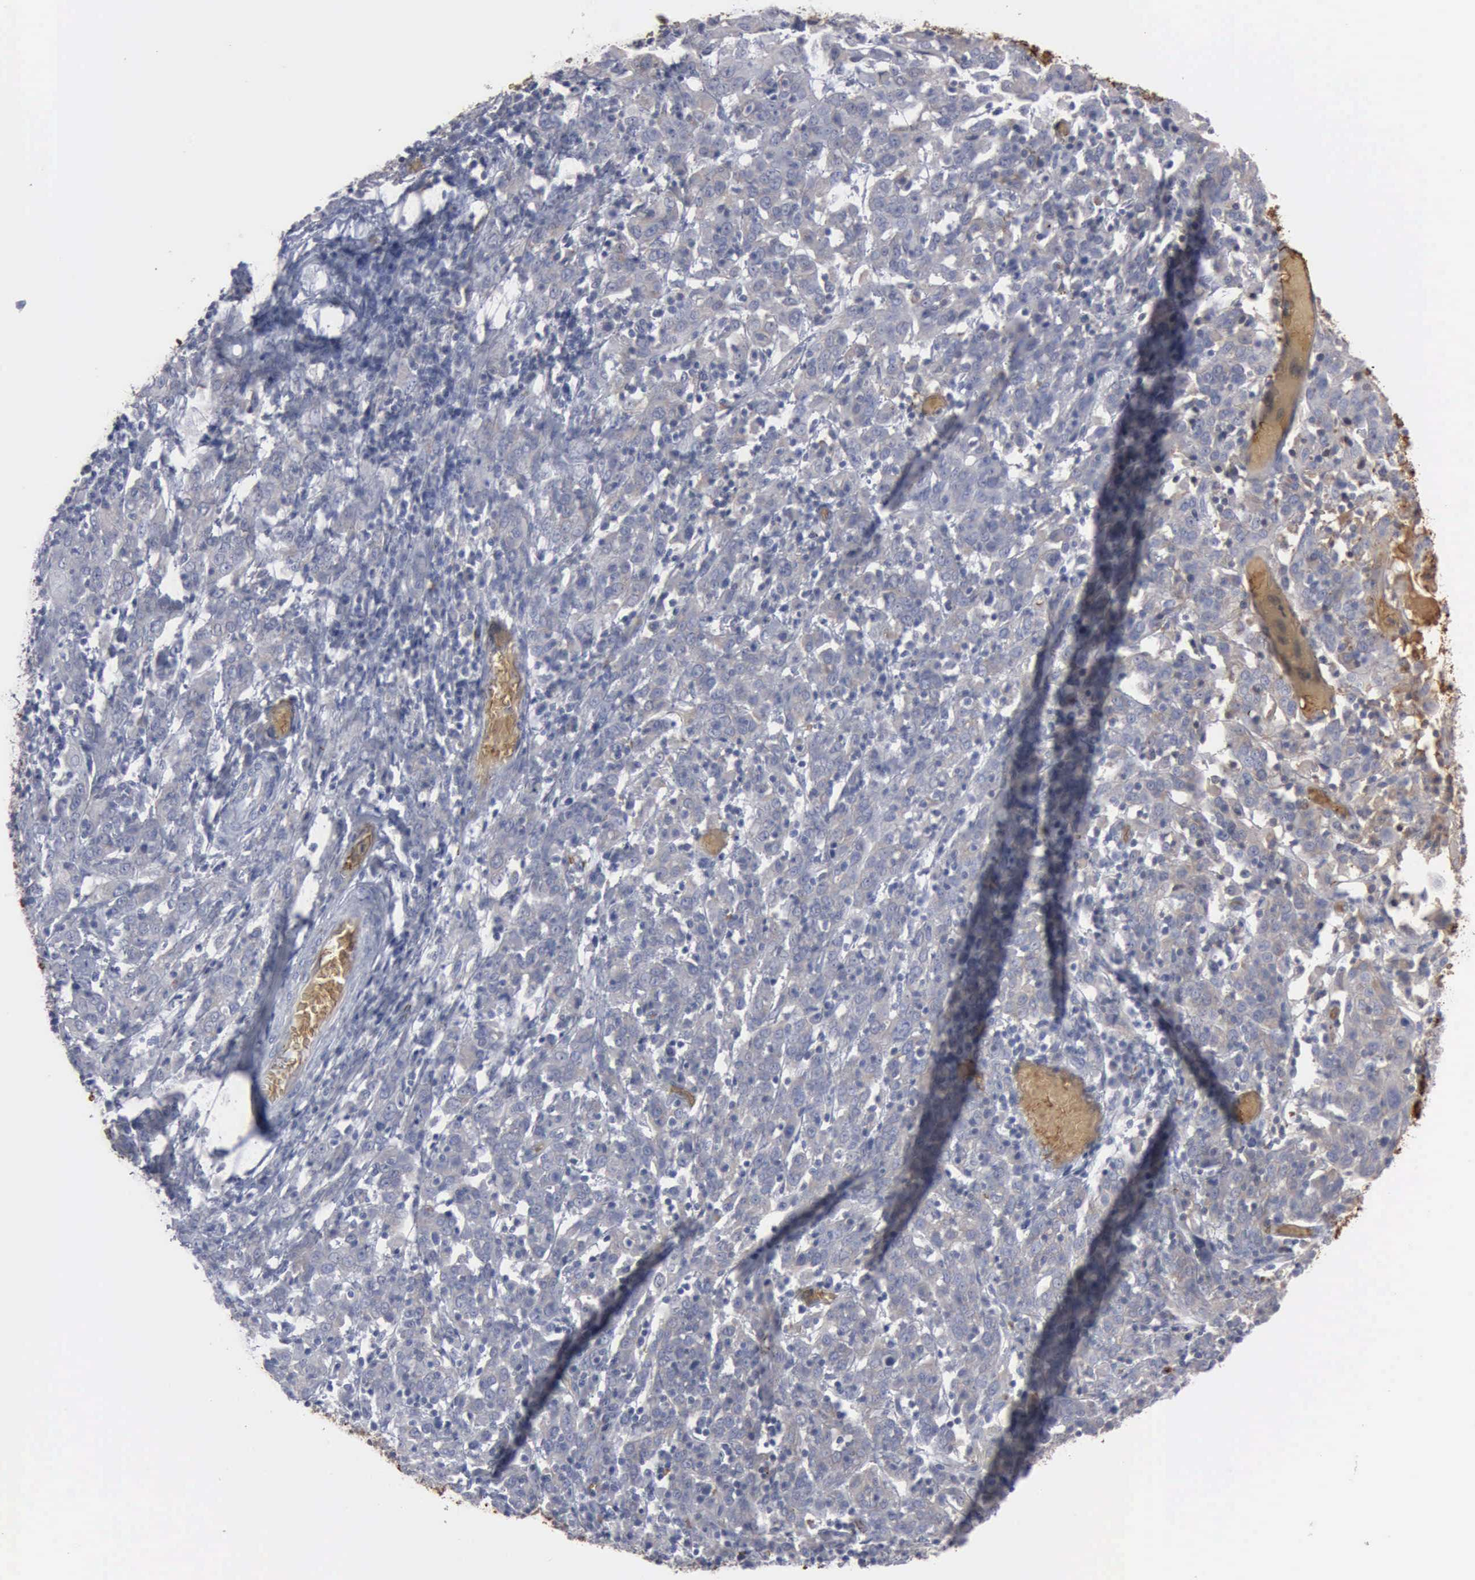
{"staining": {"intensity": "weak", "quantity": "<25%", "location": "cytoplasmic/membranous"}, "tissue": "cervical cancer", "cell_type": "Tumor cells", "image_type": "cancer", "snomed": [{"axis": "morphology", "description": "Normal tissue, NOS"}, {"axis": "morphology", "description": "Squamous cell carcinoma, NOS"}, {"axis": "topography", "description": "Cervix"}], "caption": "Immunohistochemistry photomicrograph of neoplastic tissue: human squamous cell carcinoma (cervical) stained with DAB demonstrates no significant protein positivity in tumor cells.", "gene": "TGFB1", "patient": {"sex": "female", "age": 67}}